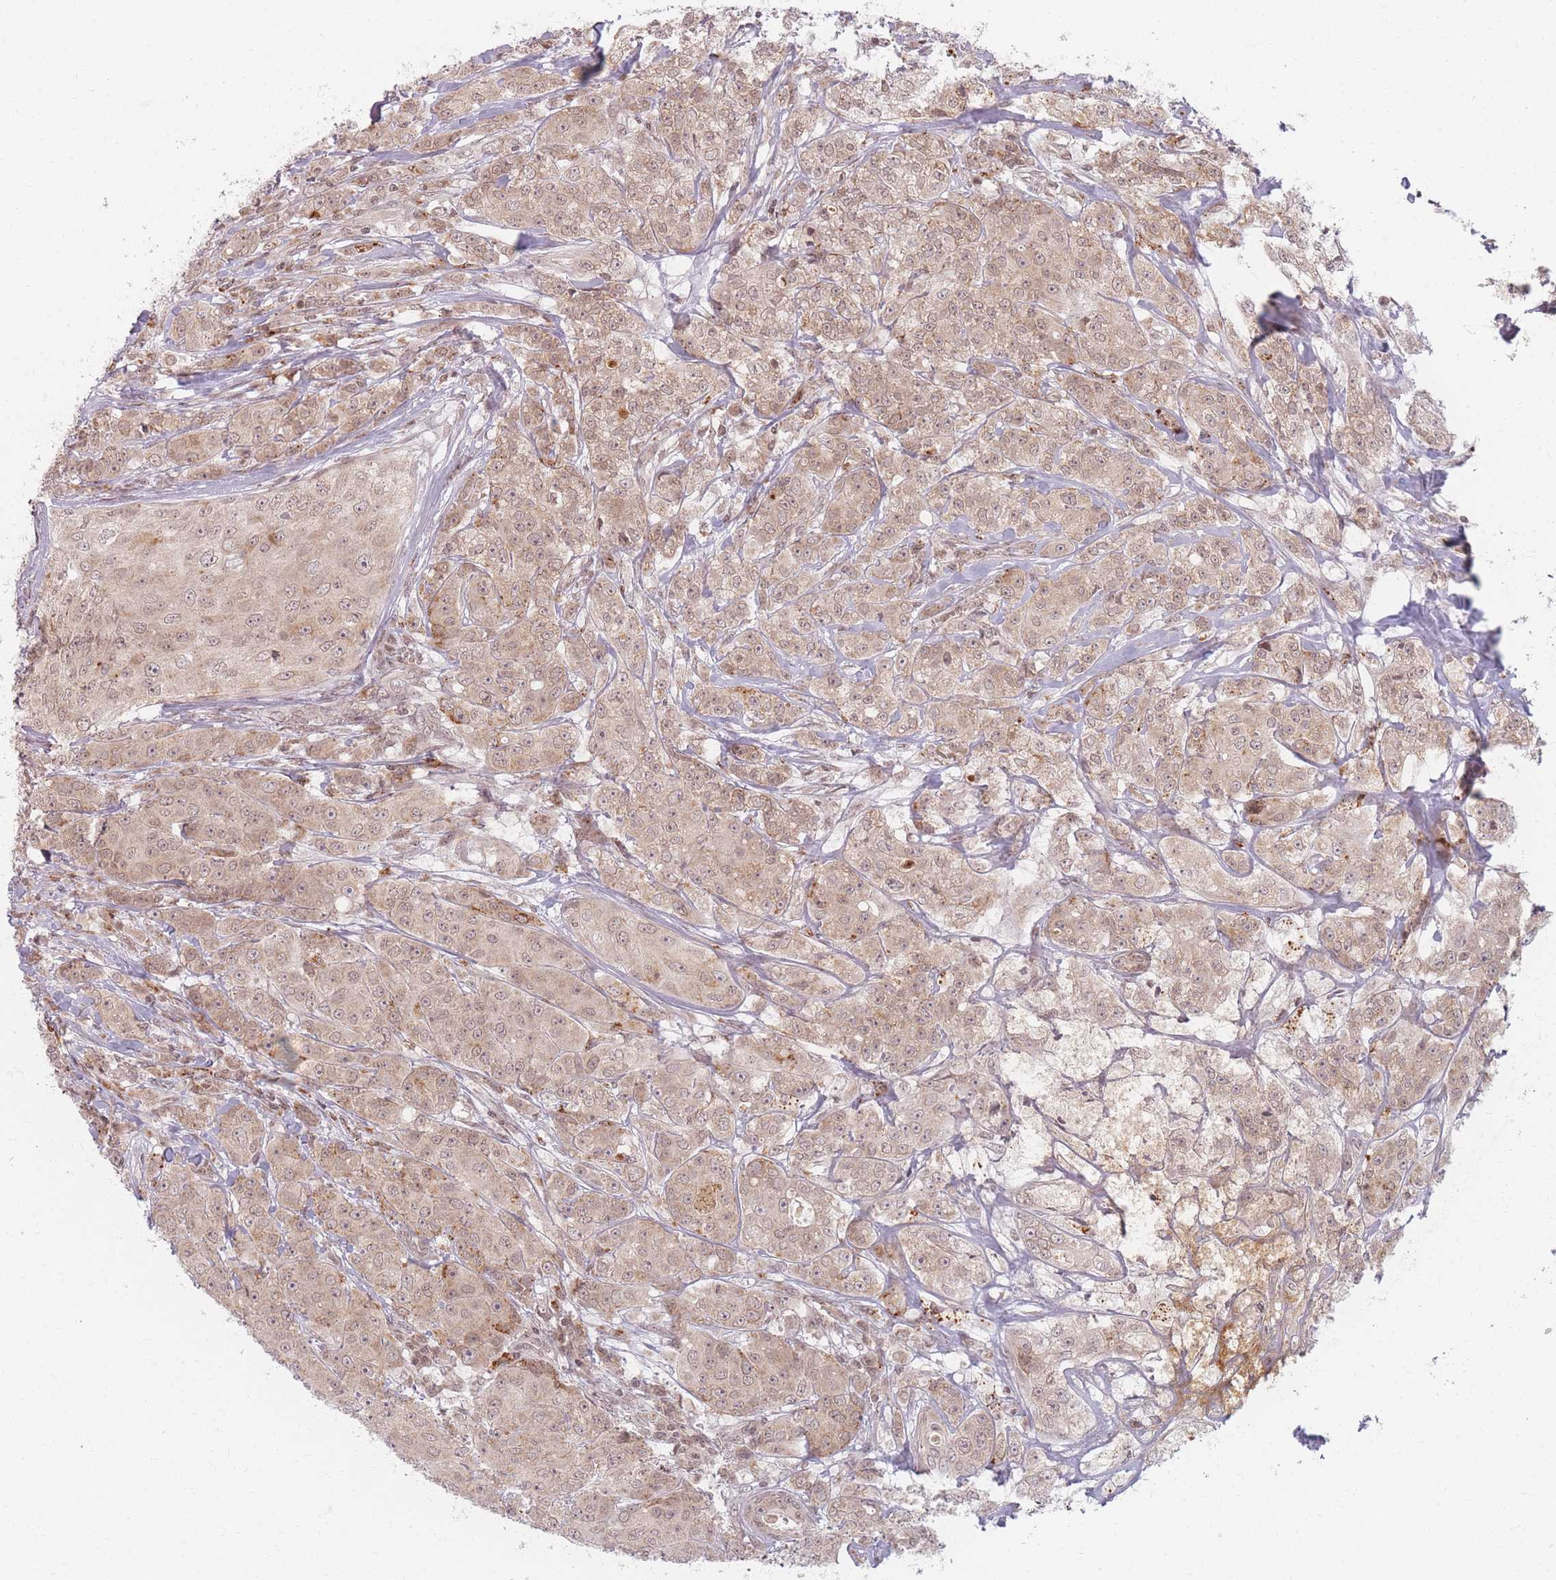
{"staining": {"intensity": "weak", "quantity": ">75%", "location": "cytoplasmic/membranous,nuclear"}, "tissue": "breast cancer", "cell_type": "Tumor cells", "image_type": "cancer", "snomed": [{"axis": "morphology", "description": "Duct carcinoma"}, {"axis": "topography", "description": "Breast"}], "caption": "Immunohistochemical staining of intraductal carcinoma (breast) displays low levels of weak cytoplasmic/membranous and nuclear expression in about >75% of tumor cells.", "gene": "SPATA45", "patient": {"sex": "female", "age": 43}}